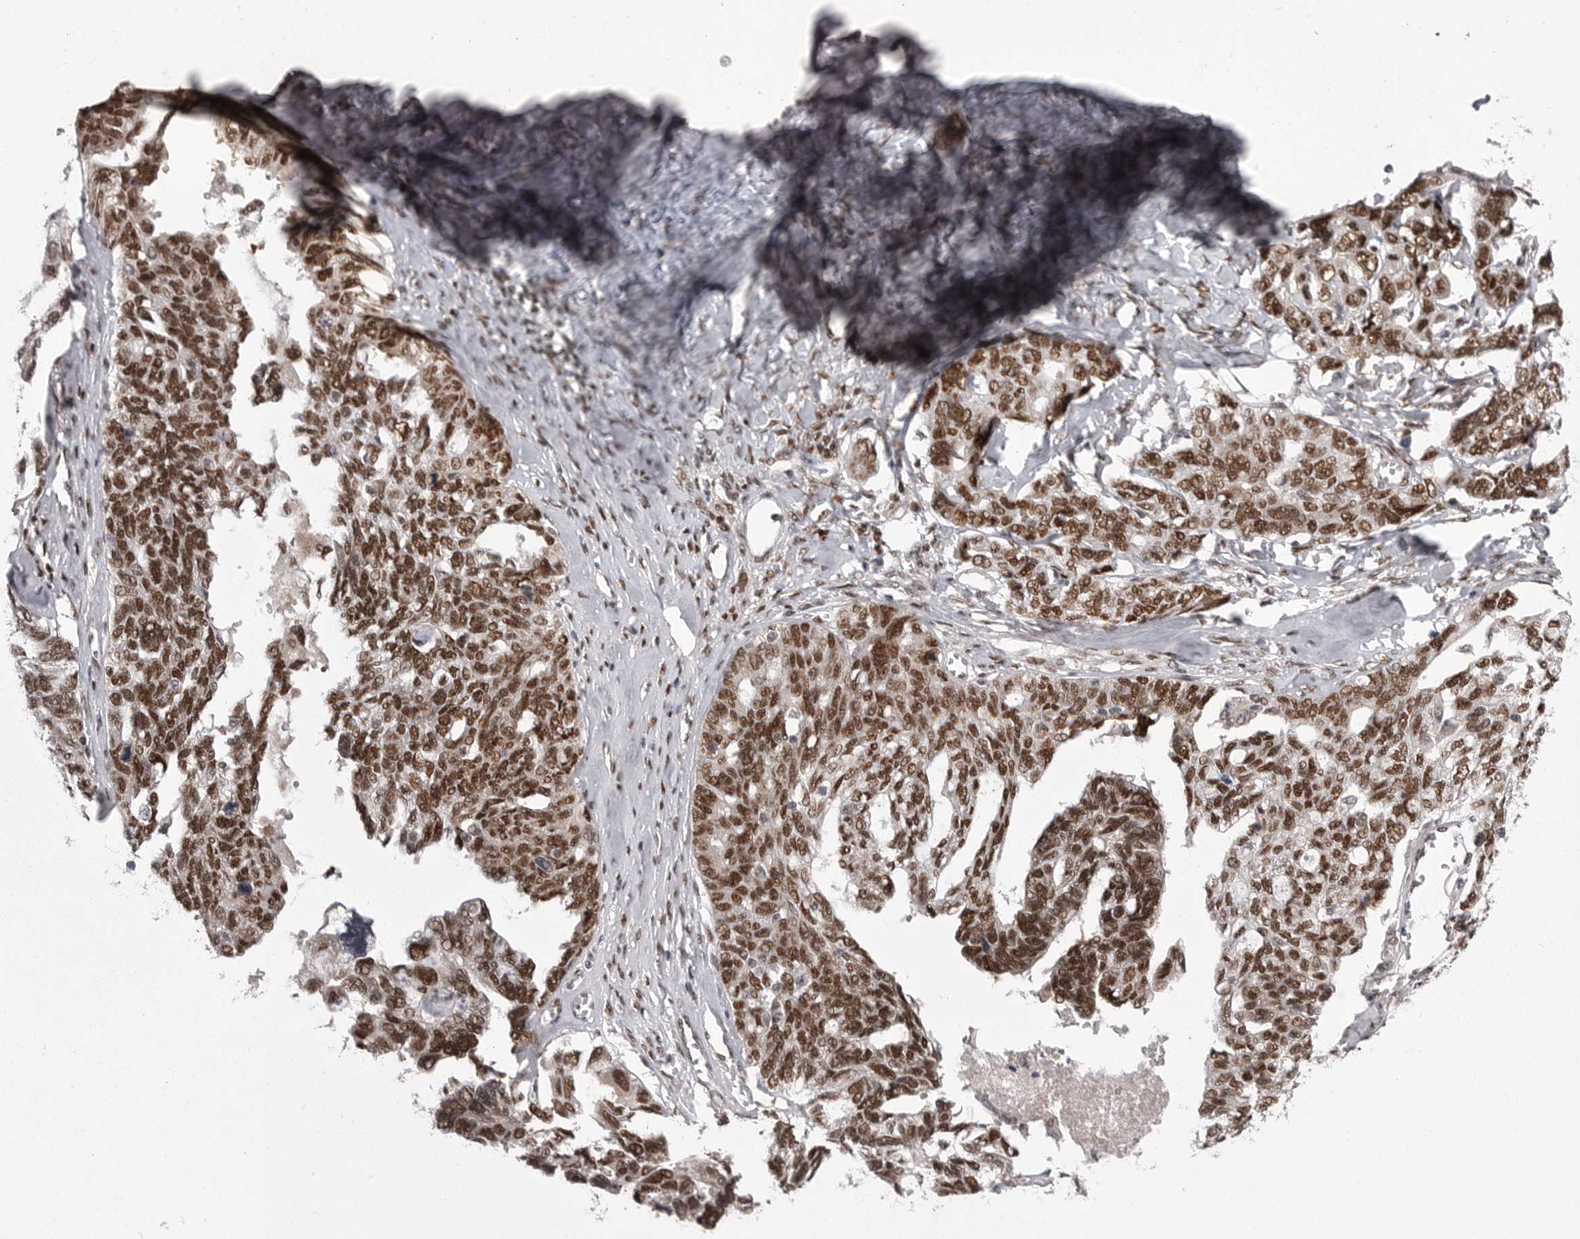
{"staining": {"intensity": "strong", "quantity": ">75%", "location": "nuclear"}, "tissue": "ovarian cancer", "cell_type": "Tumor cells", "image_type": "cancer", "snomed": [{"axis": "morphology", "description": "Cystadenocarcinoma, serous, NOS"}, {"axis": "topography", "description": "Ovary"}], "caption": "Serous cystadenocarcinoma (ovarian) tissue demonstrates strong nuclear expression in approximately >75% of tumor cells, visualized by immunohistochemistry. The protein of interest is stained brown, and the nuclei are stained in blue (DAB (3,3'-diaminobenzidine) IHC with brightfield microscopy, high magnification).", "gene": "MEPCE", "patient": {"sex": "female", "age": 79}}